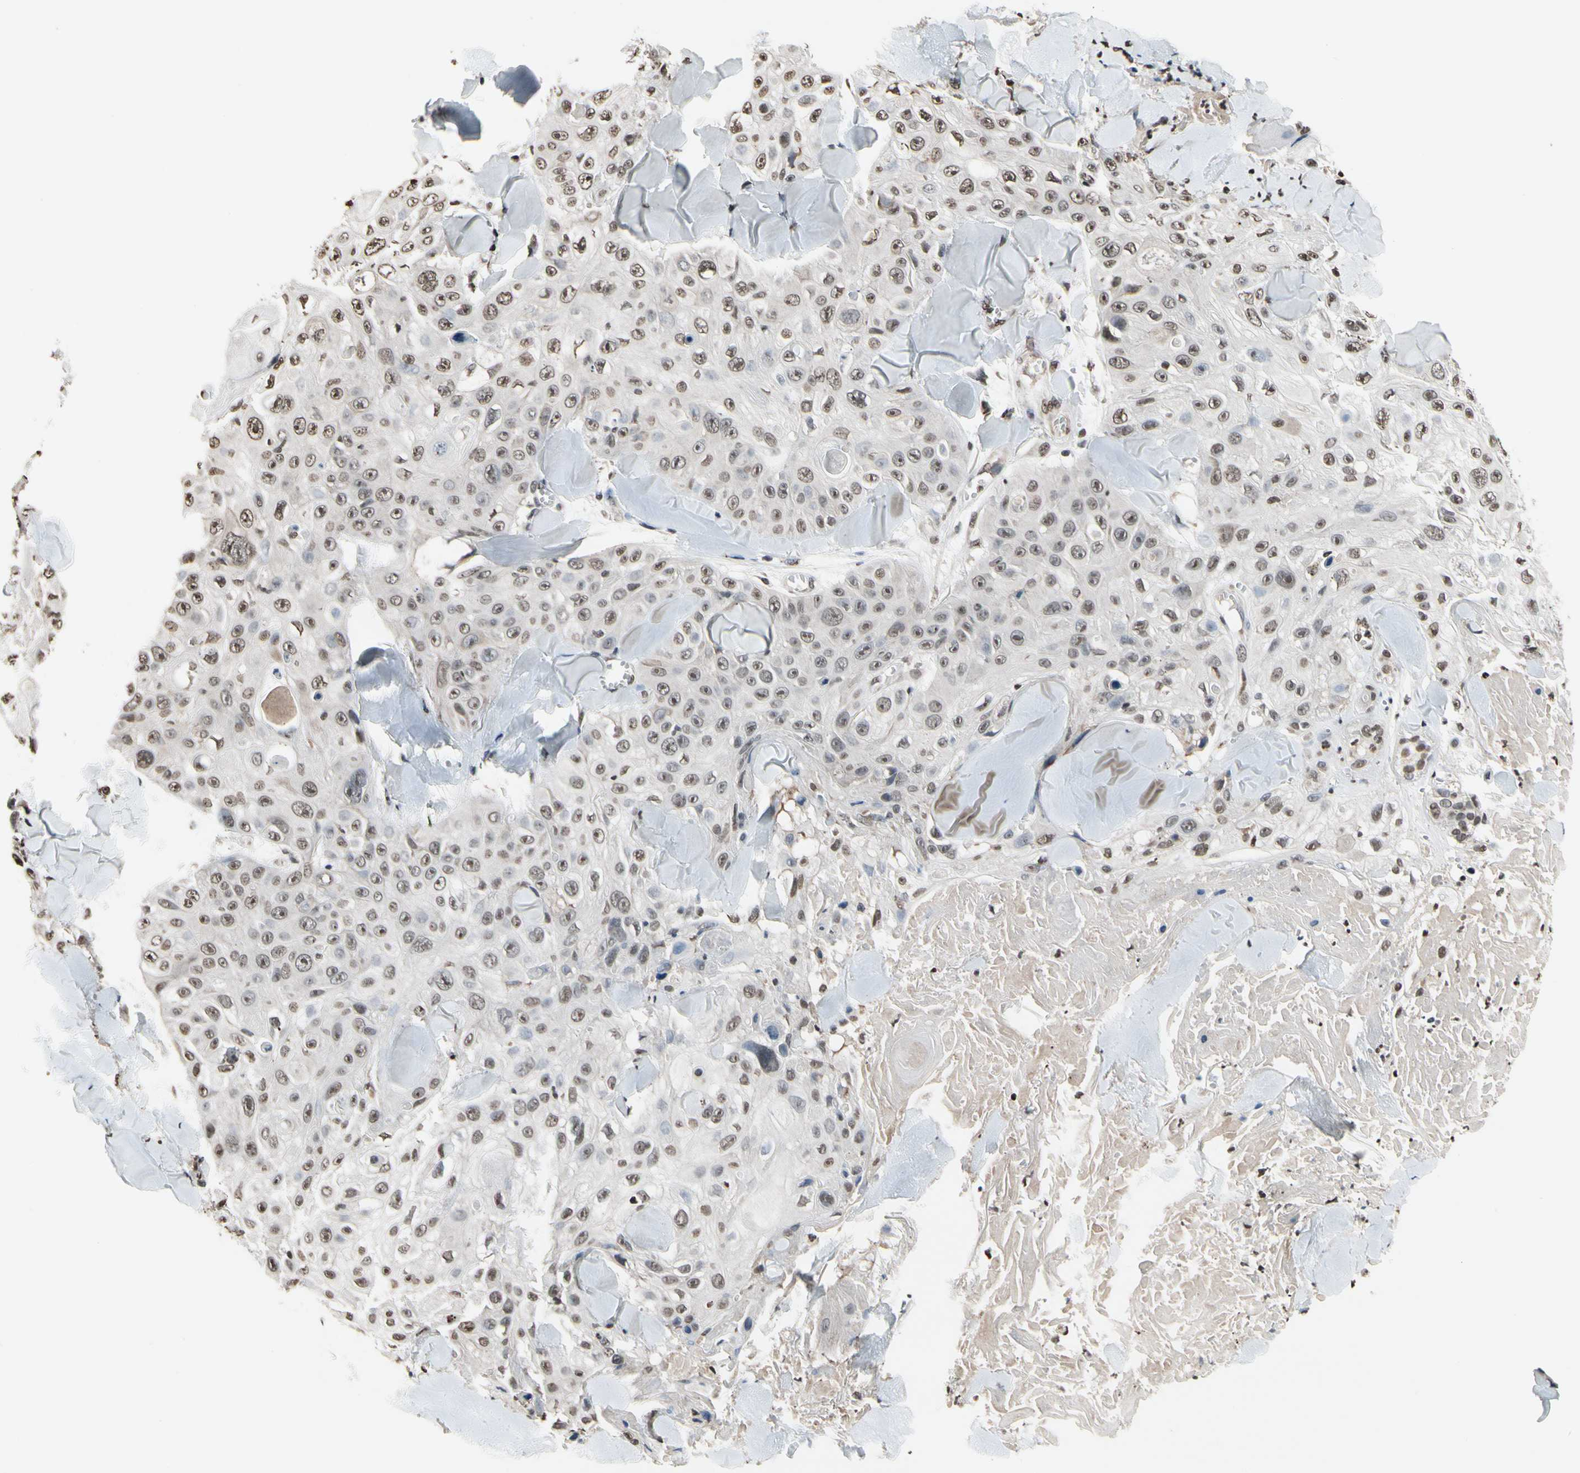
{"staining": {"intensity": "weak", "quantity": "25%-75%", "location": "nuclear"}, "tissue": "skin cancer", "cell_type": "Tumor cells", "image_type": "cancer", "snomed": [{"axis": "morphology", "description": "Squamous cell carcinoma, NOS"}, {"axis": "topography", "description": "Skin"}], "caption": "A low amount of weak nuclear staining is identified in about 25%-75% of tumor cells in skin squamous cell carcinoma tissue.", "gene": "HIPK2", "patient": {"sex": "male", "age": 86}}